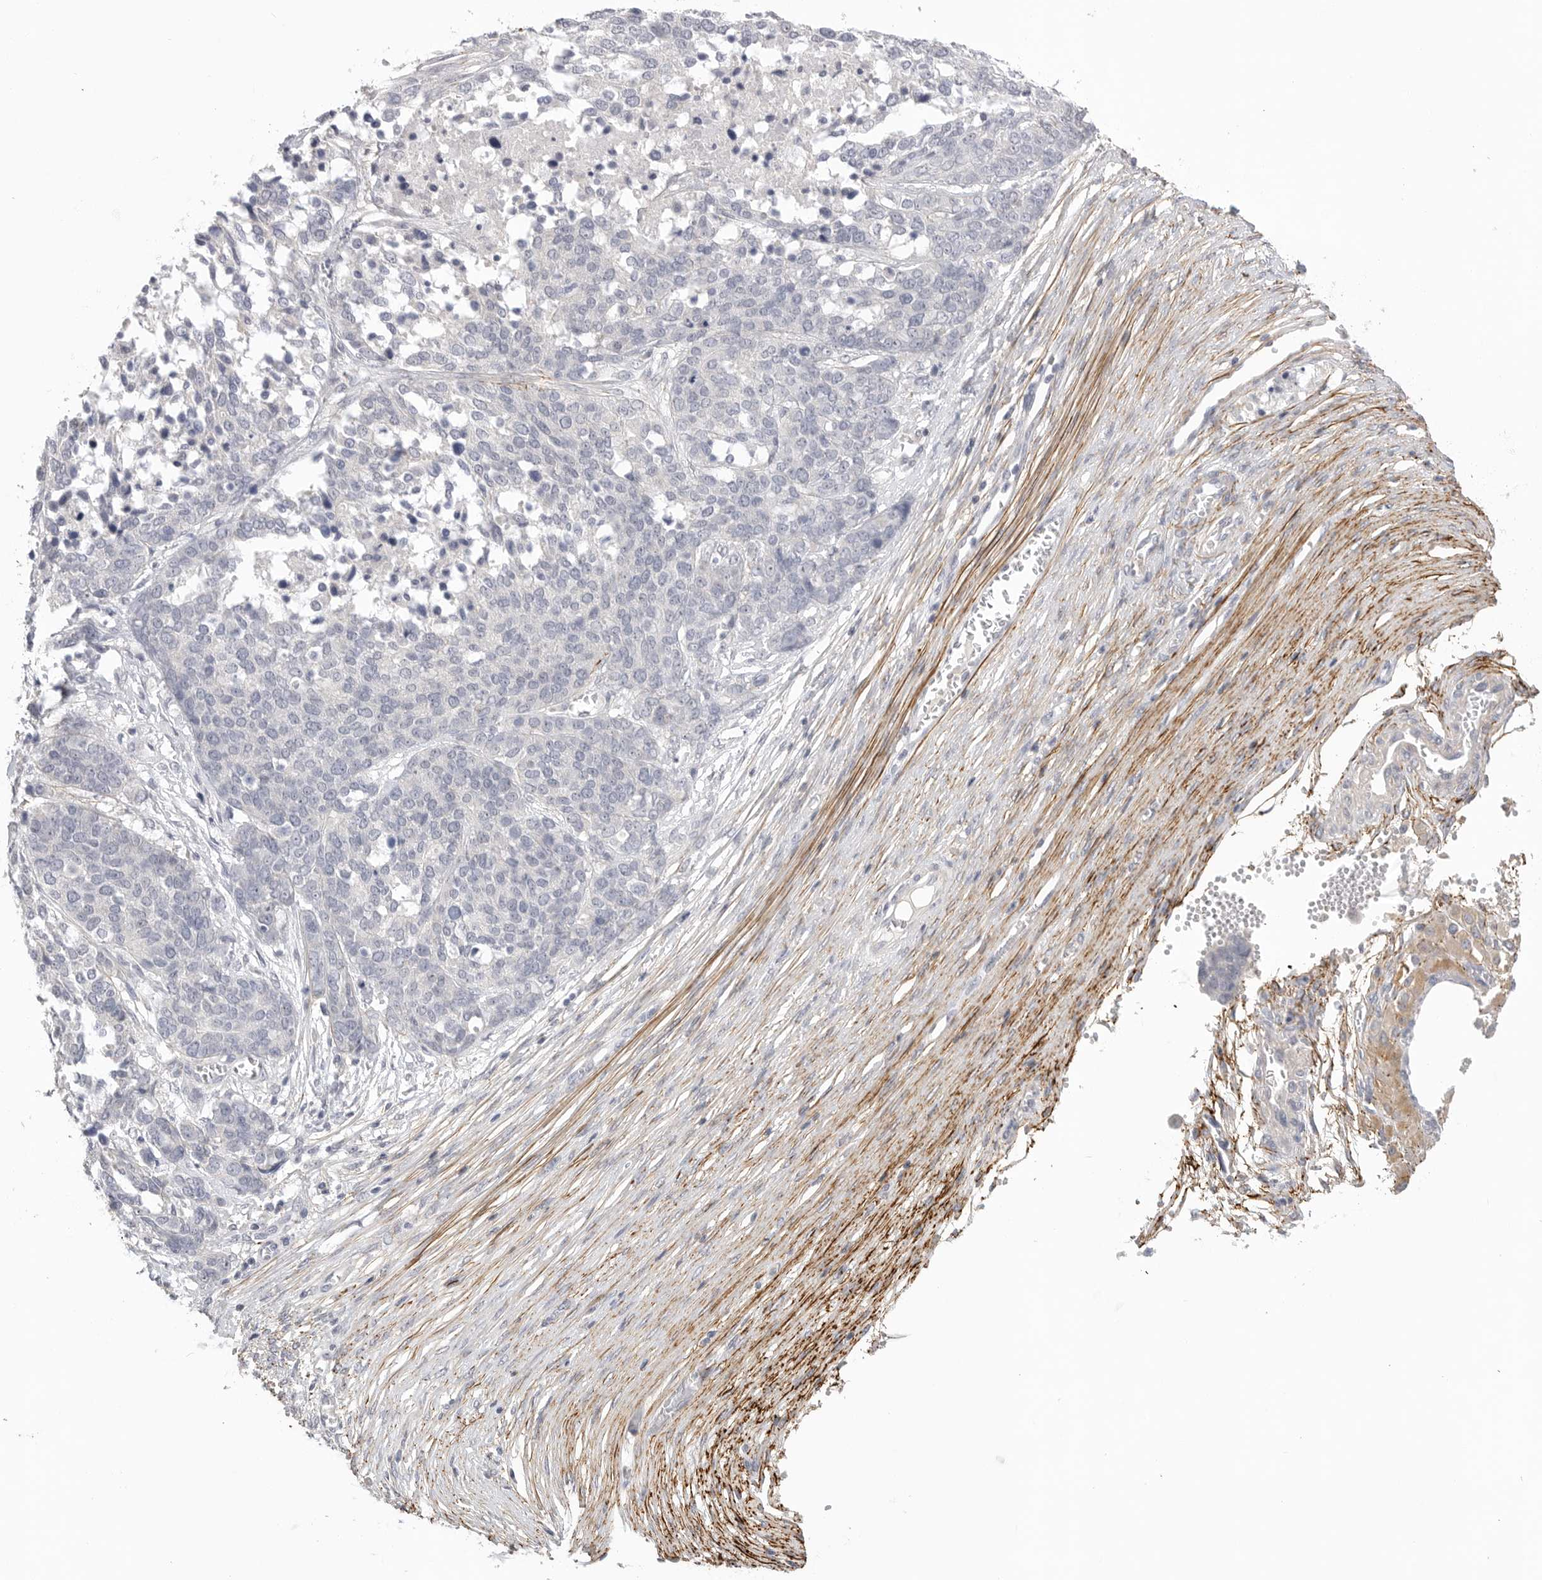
{"staining": {"intensity": "negative", "quantity": "none", "location": "none"}, "tissue": "ovarian cancer", "cell_type": "Tumor cells", "image_type": "cancer", "snomed": [{"axis": "morphology", "description": "Cystadenocarcinoma, serous, NOS"}, {"axis": "topography", "description": "Ovary"}], "caption": "Immunohistochemistry of ovarian cancer exhibits no positivity in tumor cells.", "gene": "FBN2", "patient": {"sex": "female", "age": 44}}